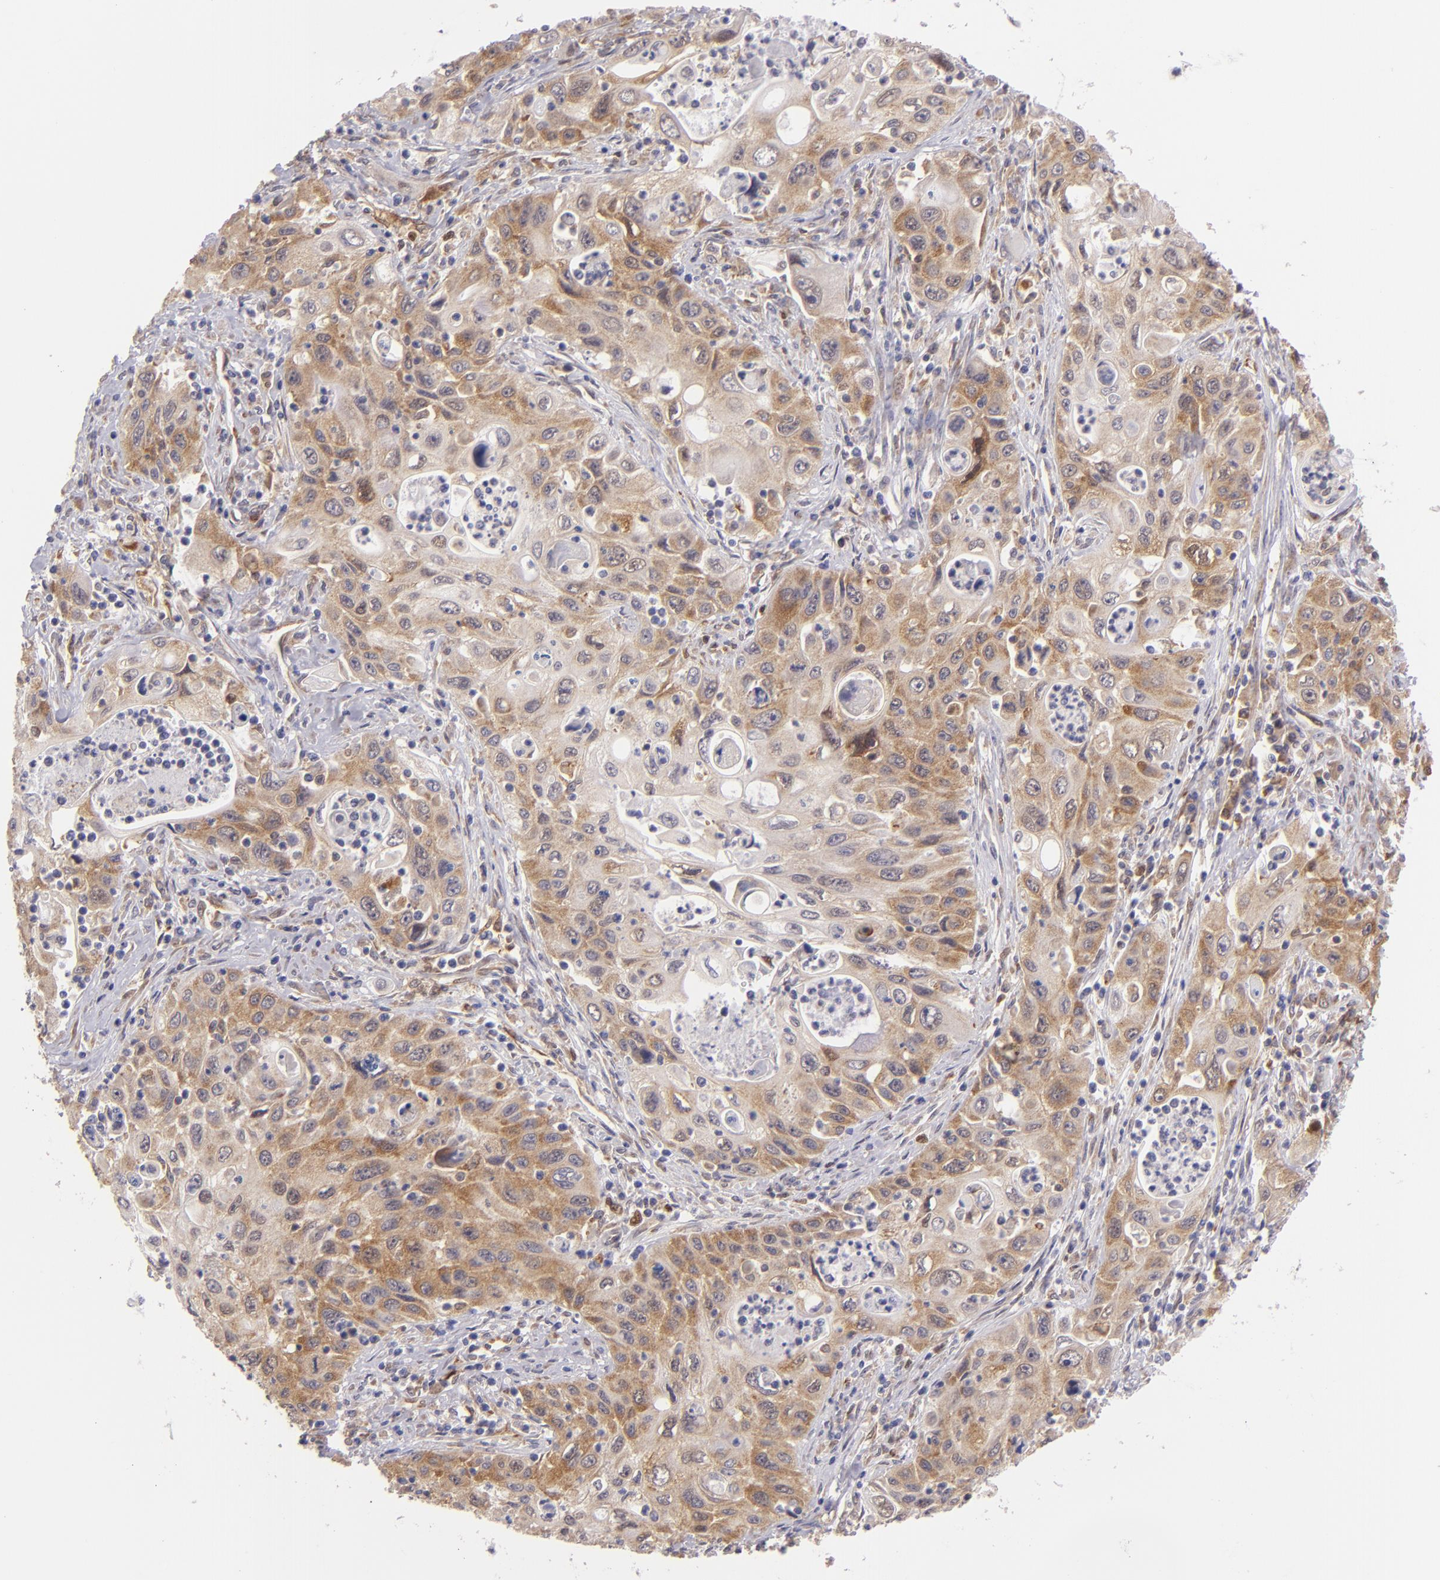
{"staining": {"intensity": "moderate", "quantity": "25%-75%", "location": "cytoplasmic/membranous"}, "tissue": "pancreatic cancer", "cell_type": "Tumor cells", "image_type": "cancer", "snomed": [{"axis": "morphology", "description": "Adenocarcinoma, NOS"}, {"axis": "topography", "description": "Pancreas"}], "caption": "Pancreatic cancer (adenocarcinoma) tissue reveals moderate cytoplasmic/membranous positivity in approximately 25%-75% of tumor cells, visualized by immunohistochemistry.", "gene": "PTPN13", "patient": {"sex": "male", "age": 70}}